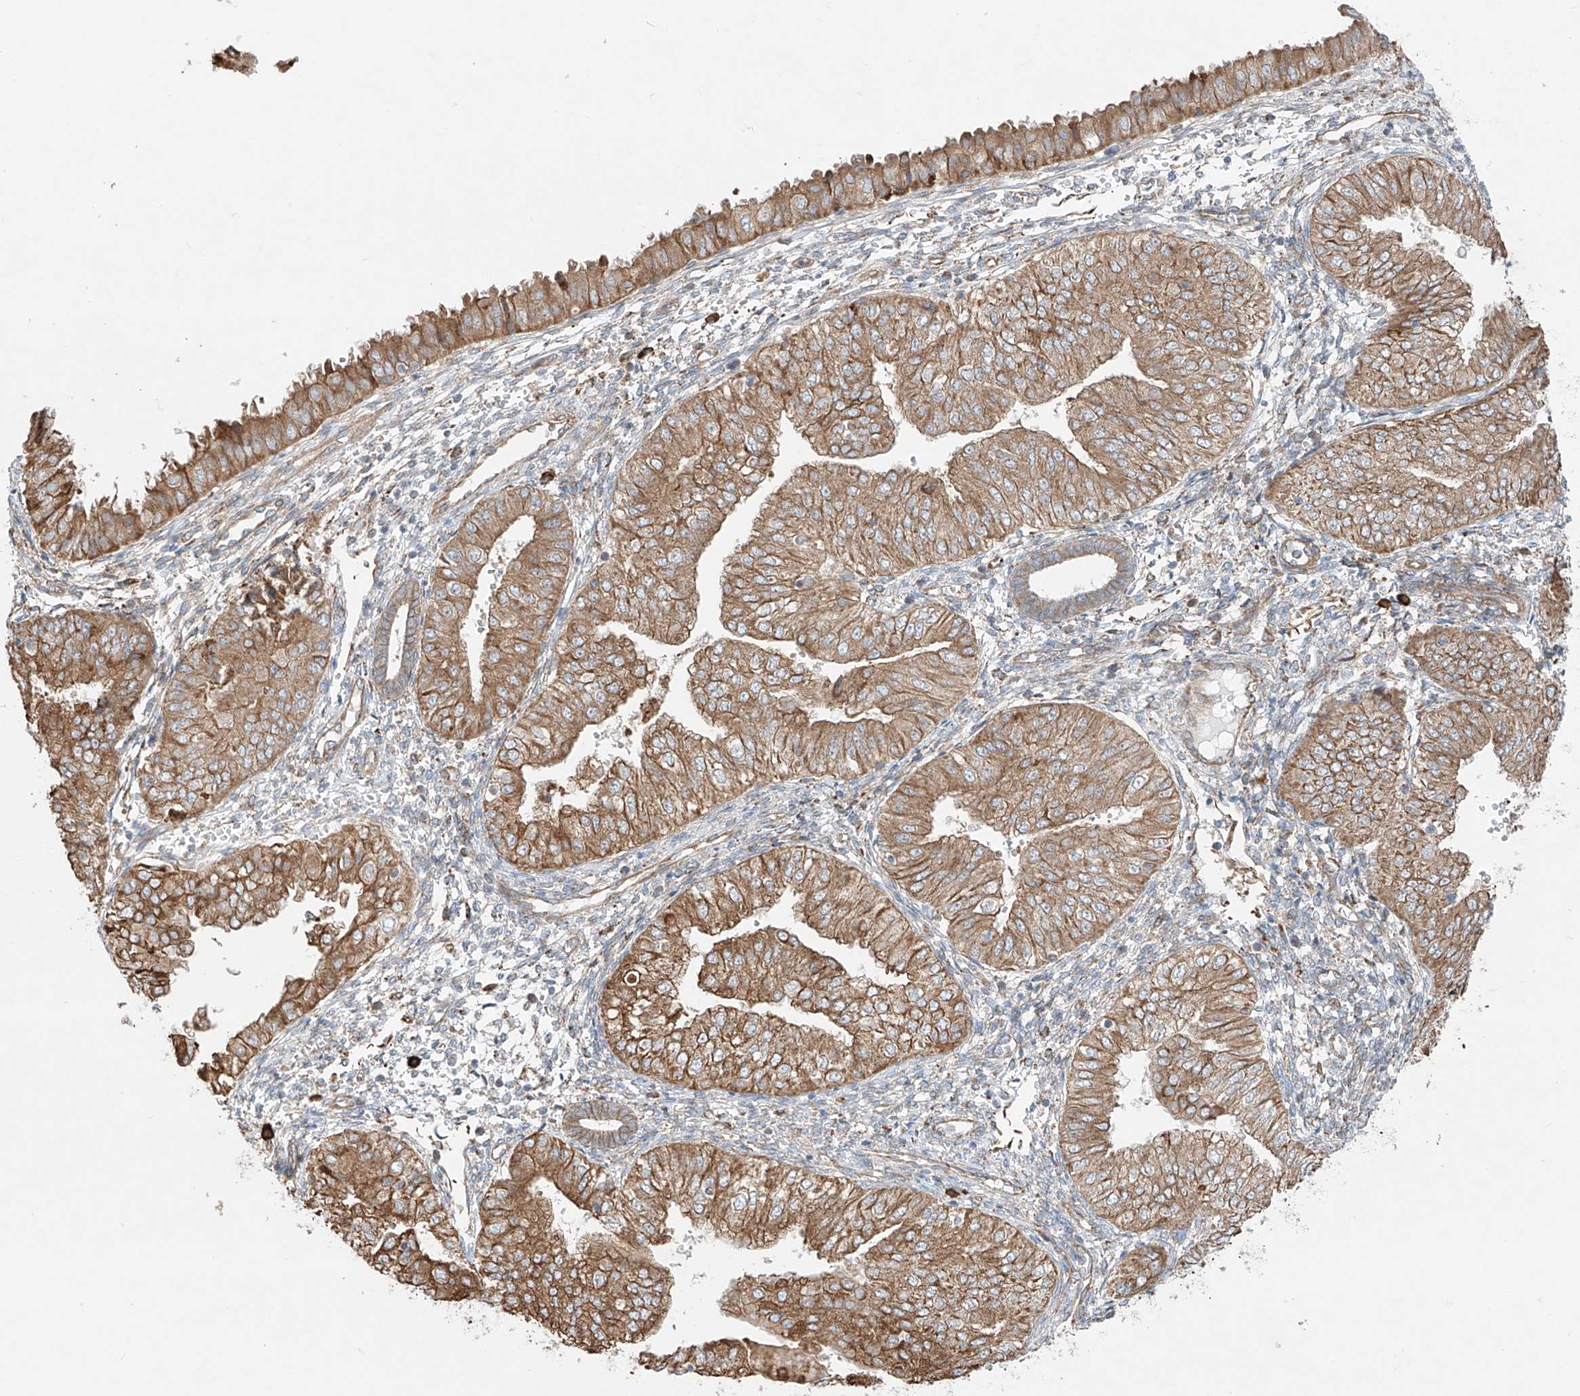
{"staining": {"intensity": "moderate", "quantity": ">75%", "location": "cytoplasmic/membranous"}, "tissue": "endometrial cancer", "cell_type": "Tumor cells", "image_type": "cancer", "snomed": [{"axis": "morphology", "description": "Normal tissue, NOS"}, {"axis": "morphology", "description": "Adenocarcinoma, NOS"}, {"axis": "topography", "description": "Endometrium"}], "caption": "About >75% of tumor cells in human endometrial cancer display moderate cytoplasmic/membranous protein expression as visualized by brown immunohistochemical staining.", "gene": "EIPR1", "patient": {"sex": "female", "age": 53}}